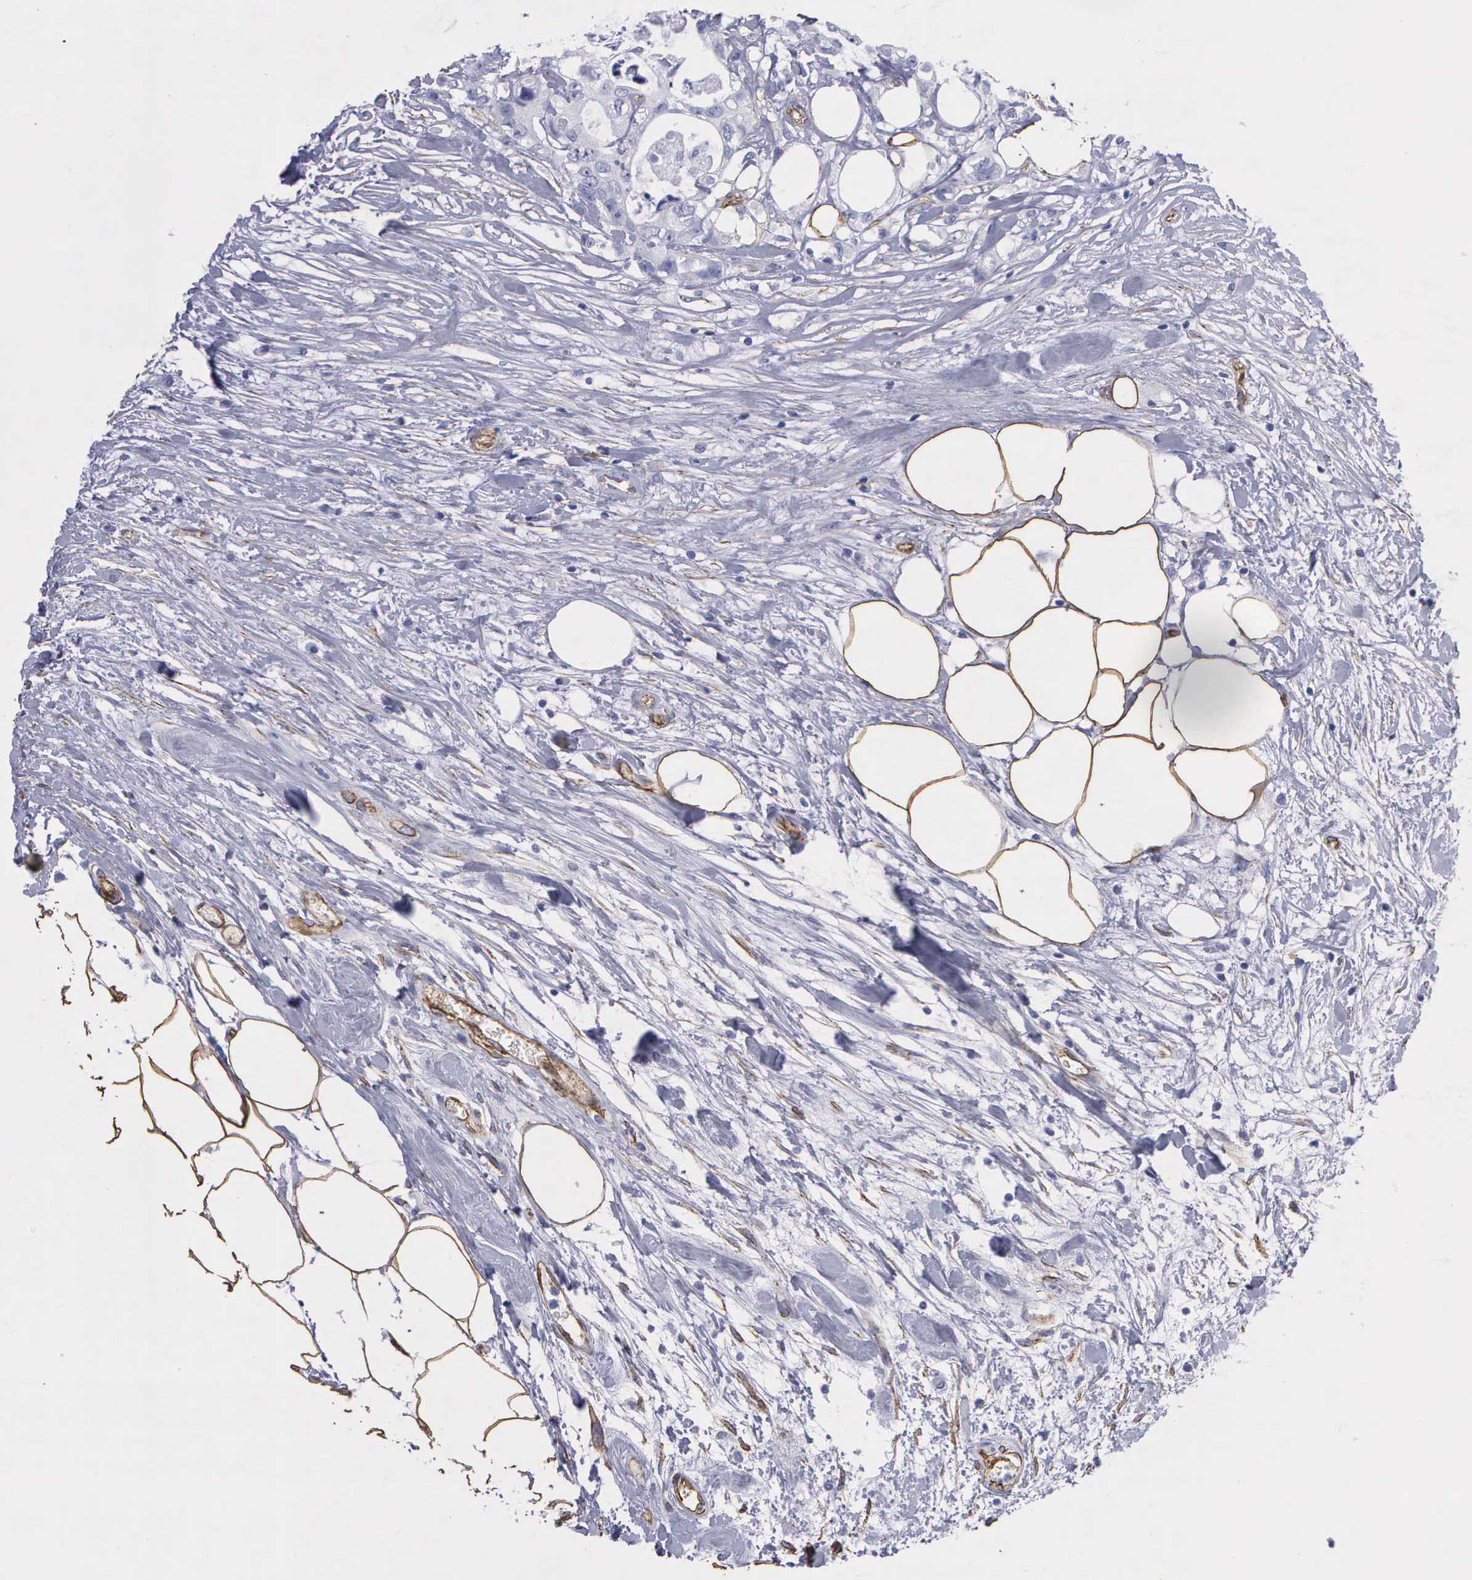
{"staining": {"intensity": "negative", "quantity": "none", "location": "none"}, "tissue": "colorectal cancer", "cell_type": "Tumor cells", "image_type": "cancer", "snomed": [{"axis": "morphology", "description": "Adenocarcinoma, NOS"}, {"axis": "topography", "description": "Rectum"}], "caption": "Colorectal cancer (adenocarcinoma) was stained to show a protein in brown. There is no significant staining in tumor cells. (DAB (3,3'-diaminobenzidine) immunohistochemistry (IHC), high magnification).", "gene": "MAGEB10", "patient": {"sex": "female", "age": 57}}